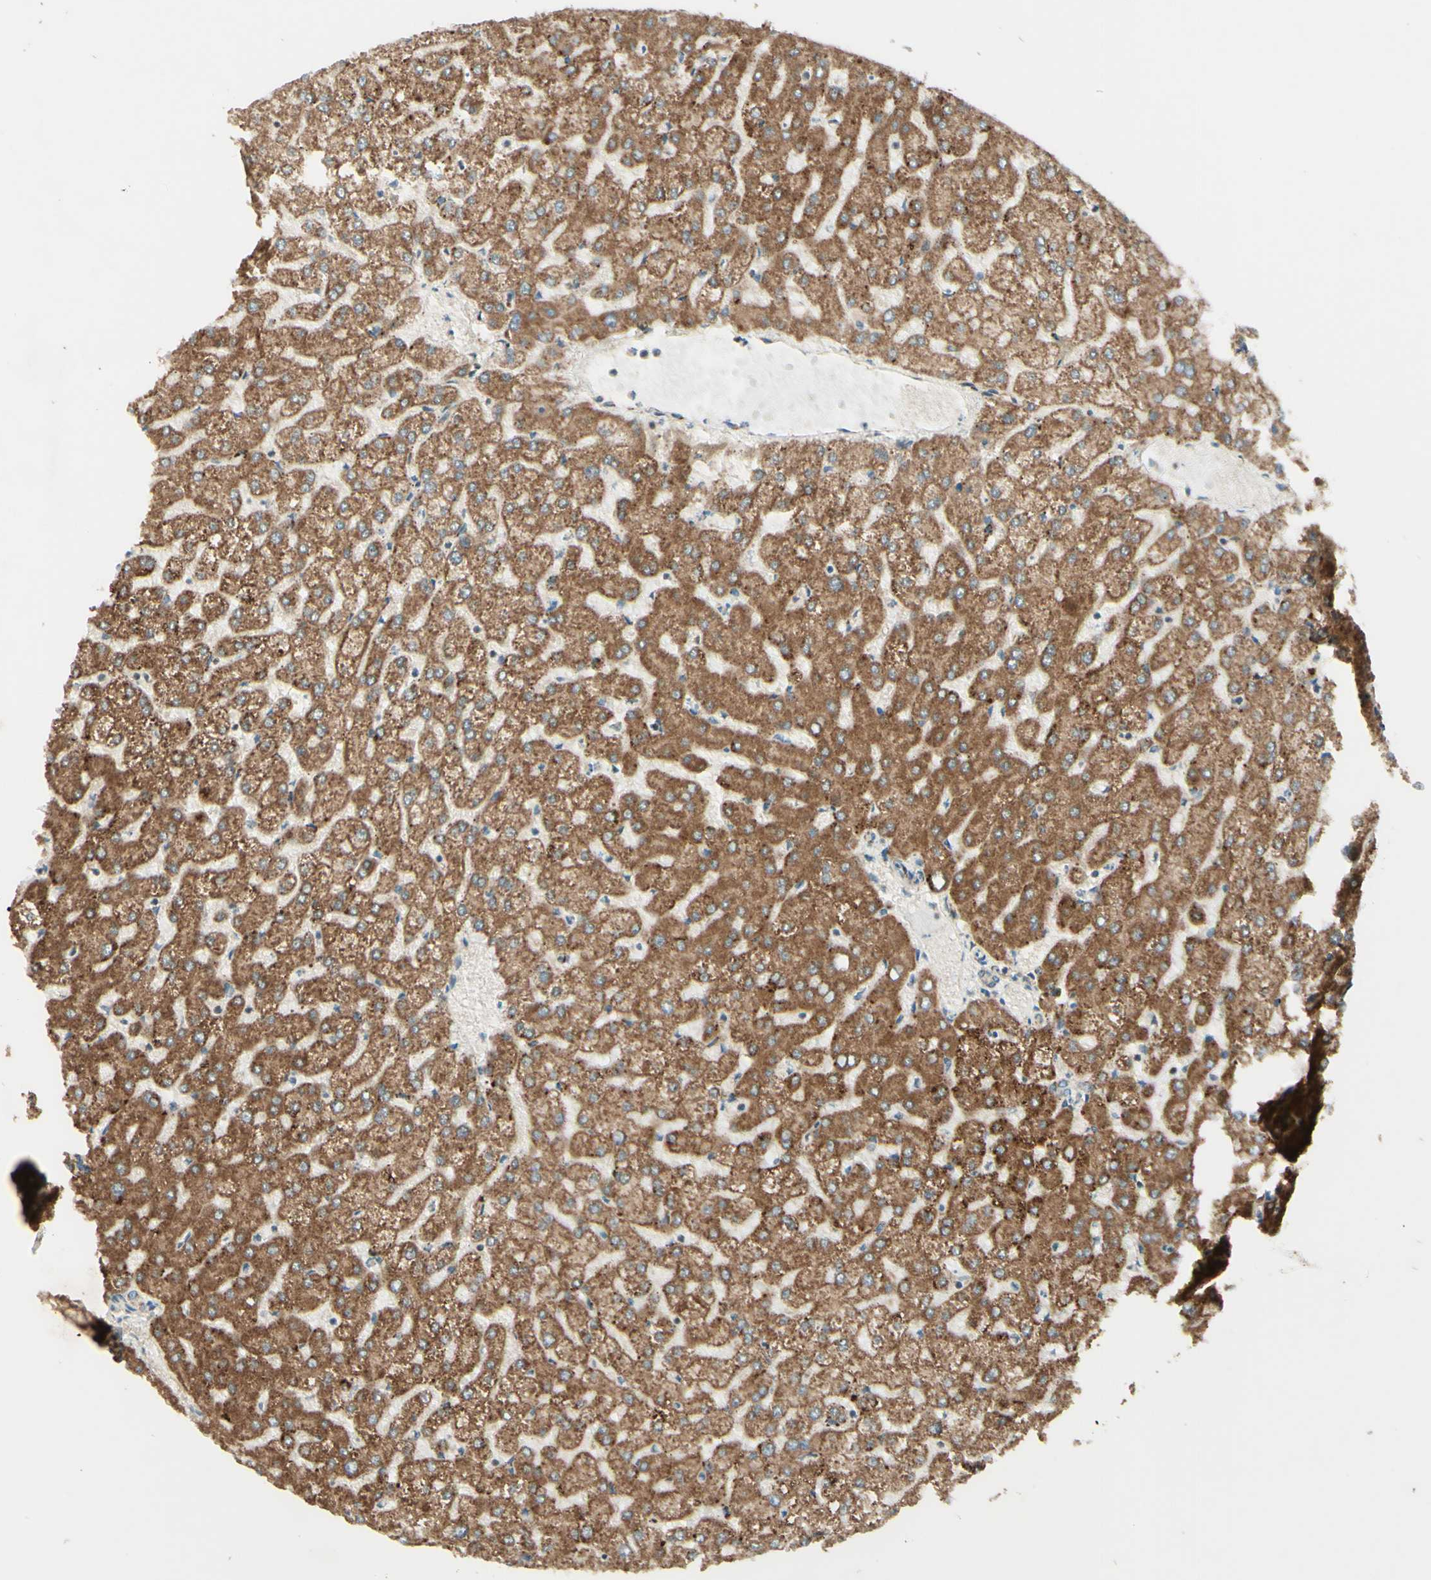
{"staining": {"intensity": "weak", "quantity": ">75%", "location": "cytoplasmic/membranous"}, "tissue": "liver", "cell_type": "Cholangiocytes", "image_type": "normal", "snomed": [{"axis": "morphology", "description": "Normal tissue, NOS"}, {"axis": "topography", "description": "Liver"}], "caption": "This photomicrograph demonstrates normal liver stained with immunohistochemistry (IHC) to label a protein in brown. The cytoplasmic/membranous of cholangiocytes show weak positivity for the protein. Nuclei are counter-stained blue.", "gene": "DHRS3", "patient": {"sex": "female", "age": 32}}